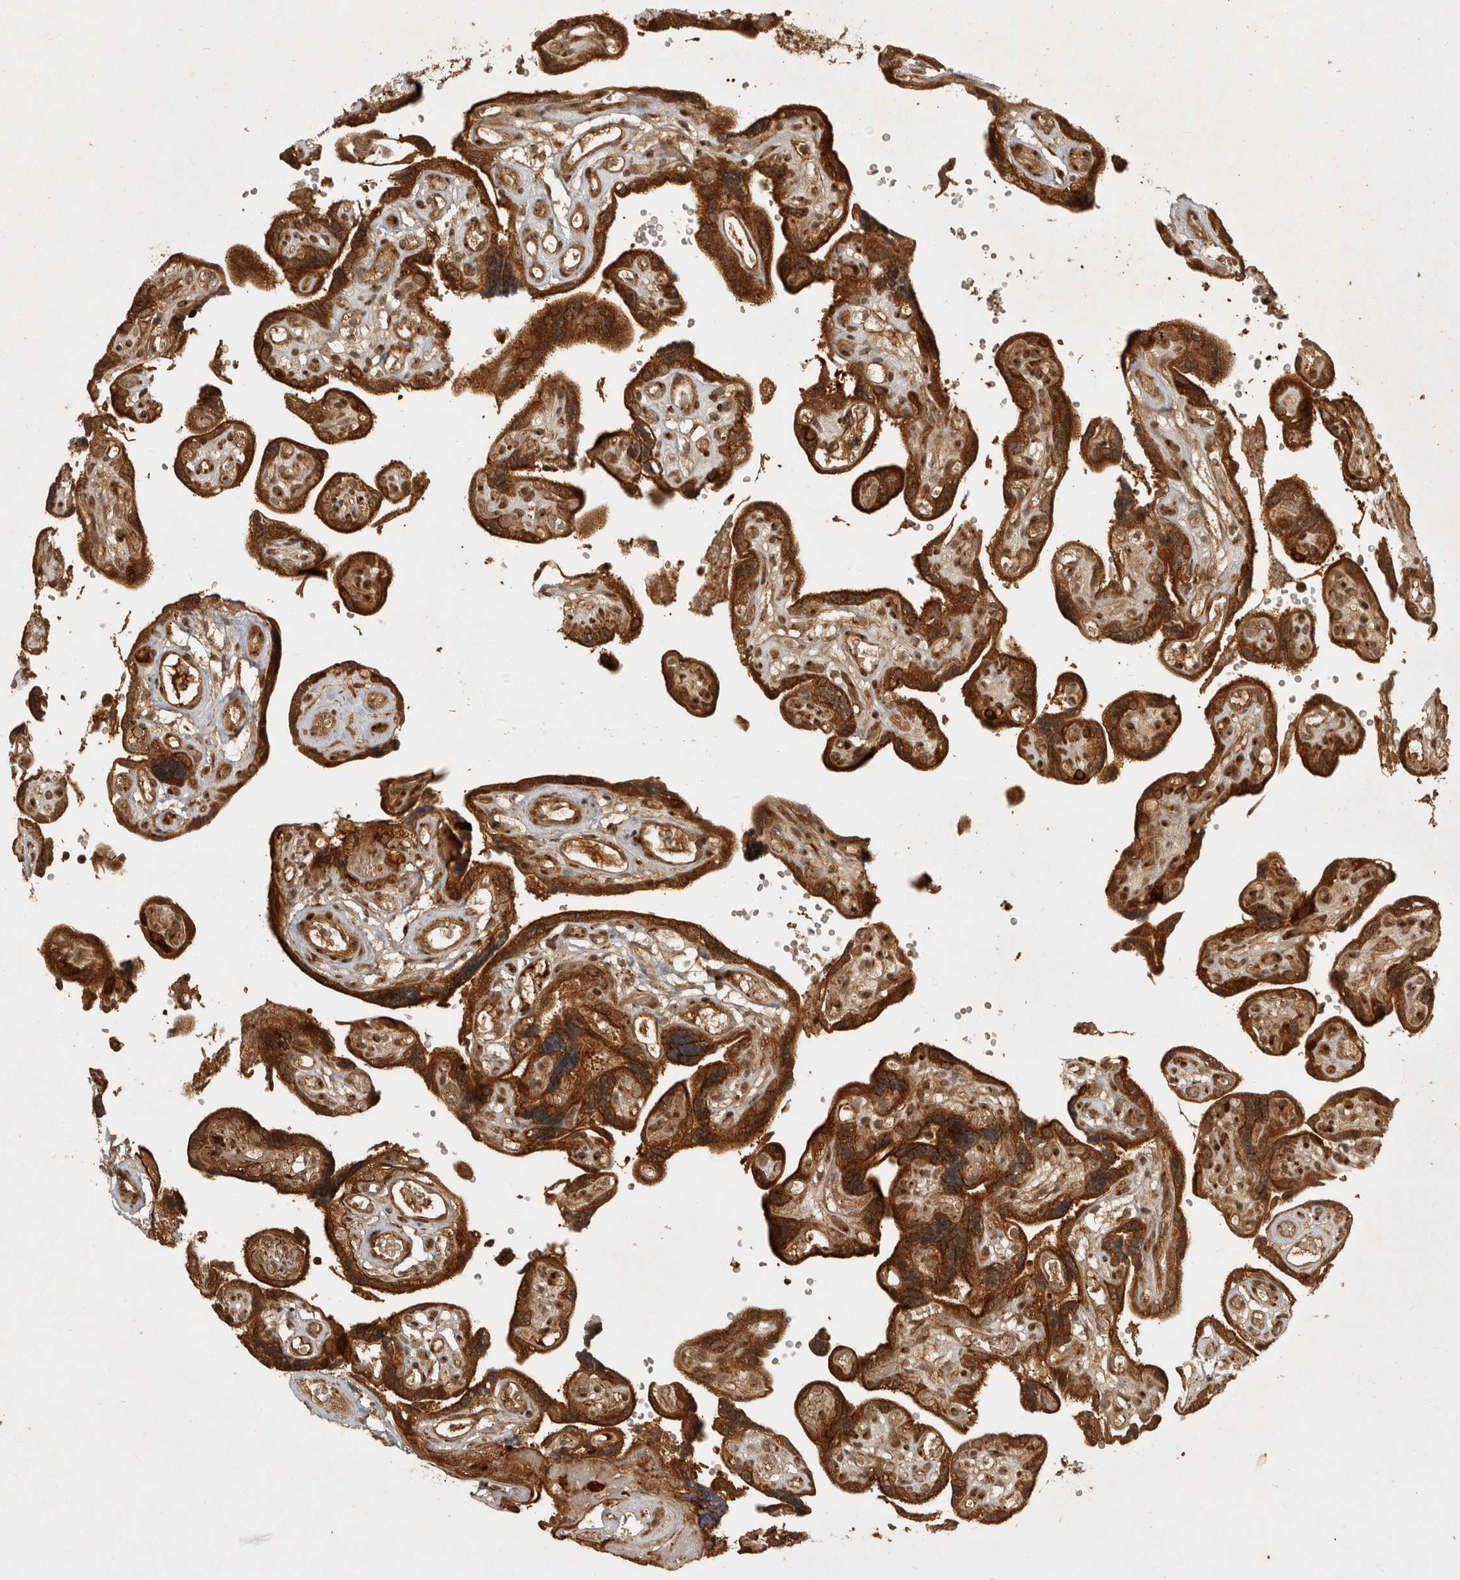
{"staining": {"intensity": "strong", "quantity": ">75%", "location": "cytoplasmic/membranous"}, "tissue": "placenta", "cell_type": "Decidual cells", "image_type": "normal", "snomed": [{"axis": "morphology", "description": "Normal tissue, NOS"}, {"axis": "topography", "description": "Placenta"}], "caption": "Immunohistochemical staining of unremarkable placenta displays high levels of strong cytoplasmic/membranous positivity in approximately >75% of decidual cells.", "gene": "CAMSAP2", "patient": {"sex": "female", "age": 30}}